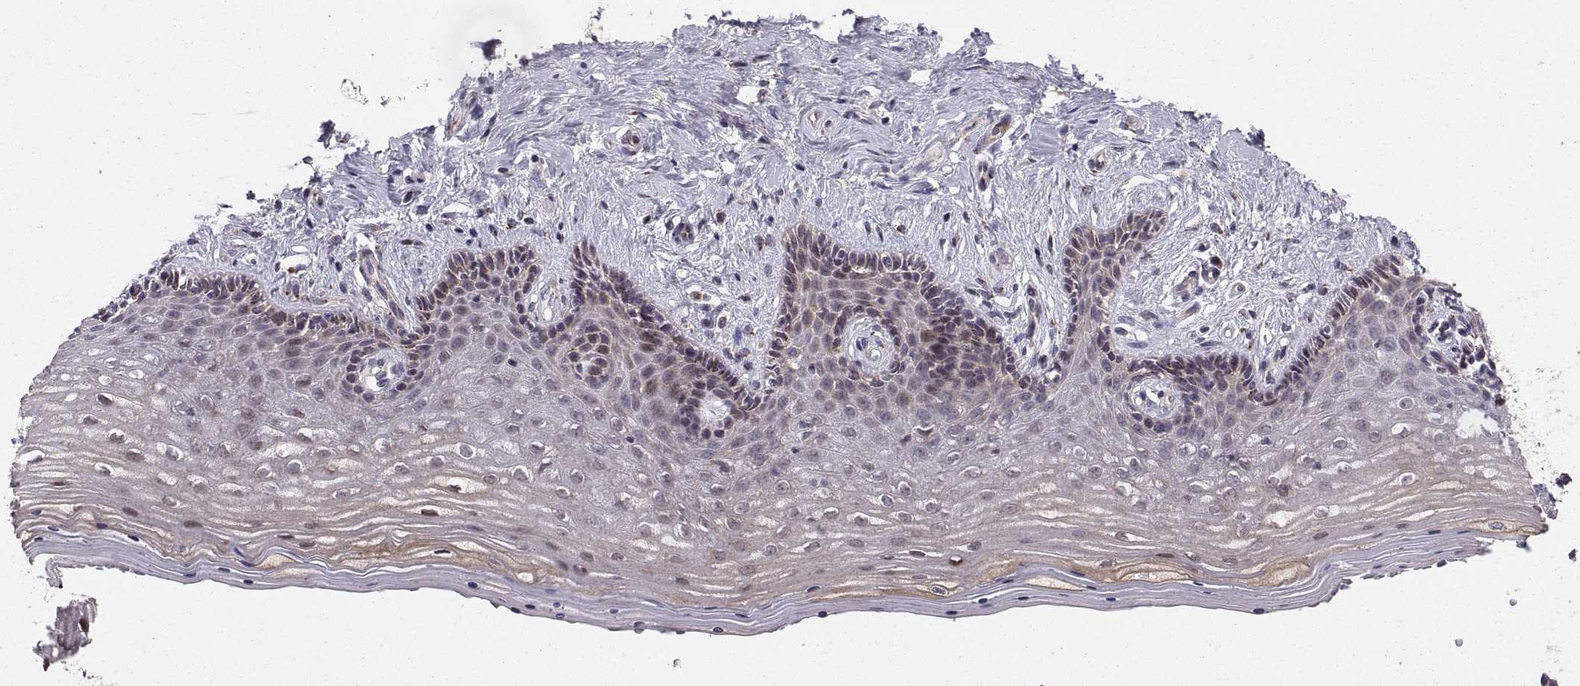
{"staining": {"intensity": "moderate", "quantity": "25%-75%", "location": "cytoplasmic/membranous"}, "tissue": "vagina", "cell_type": "Squamous epithelial cells", "image_type": "normal", "snomed": [{"axis": "morphology", "description": "Normal tissue, NOS"}, {"axis": "topography", "description": "Vagina"}], "caption": "Vagina stained with a protein marker demonstrates moderate staining in squamous epithelial cells.", "gene": "TESC", "patient": {"sex": "female", "age": 45}}